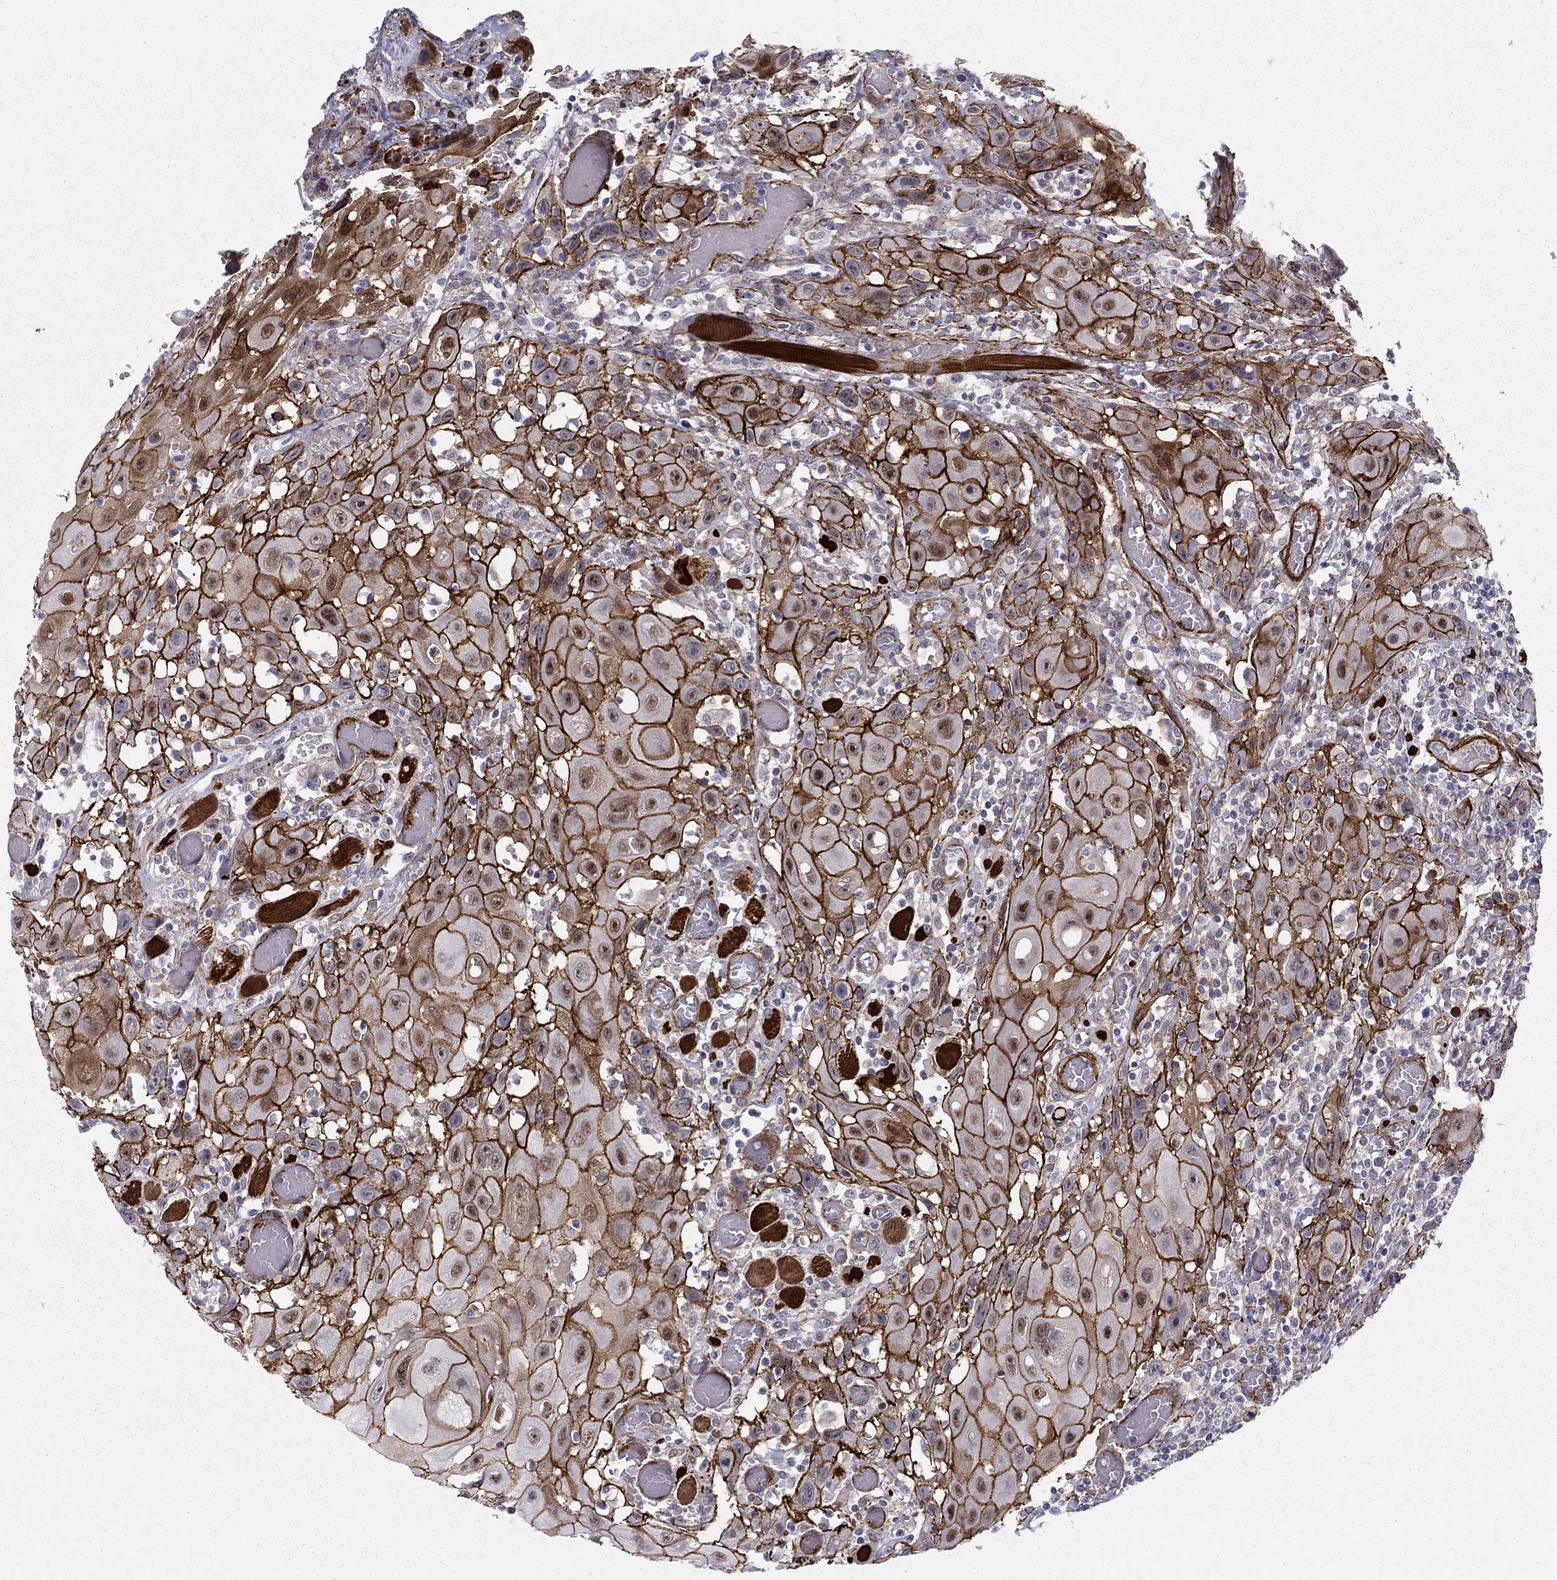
{"staining": {"intensity": "strong", "quantity": ">75%", "location": "cytoplasmic/membranous"}, "tissue": "head and neck cancer", "cell_type": "Tumor cells", "image_type": "cancer", "snomed": [{"axis": "morphology", "description": "Normal tissue, NOS"}, {"axis": "morphology", "description": "Squamous cell carcinoma, NOS"}, {"axis": "topography", "description": "Oral tissue"}, {"axis": "topography", "description": "Head-Neck"}], "caption": "High-power microscopy captured an IHC photomicrograph of squamous cell carcinoma (head and neck), revealing strong cytoplasmic/membranous expression in approximately >75% of tumor cells.", "gene": "KRBA1", "patient": {"sex": "male", "age": 71}}